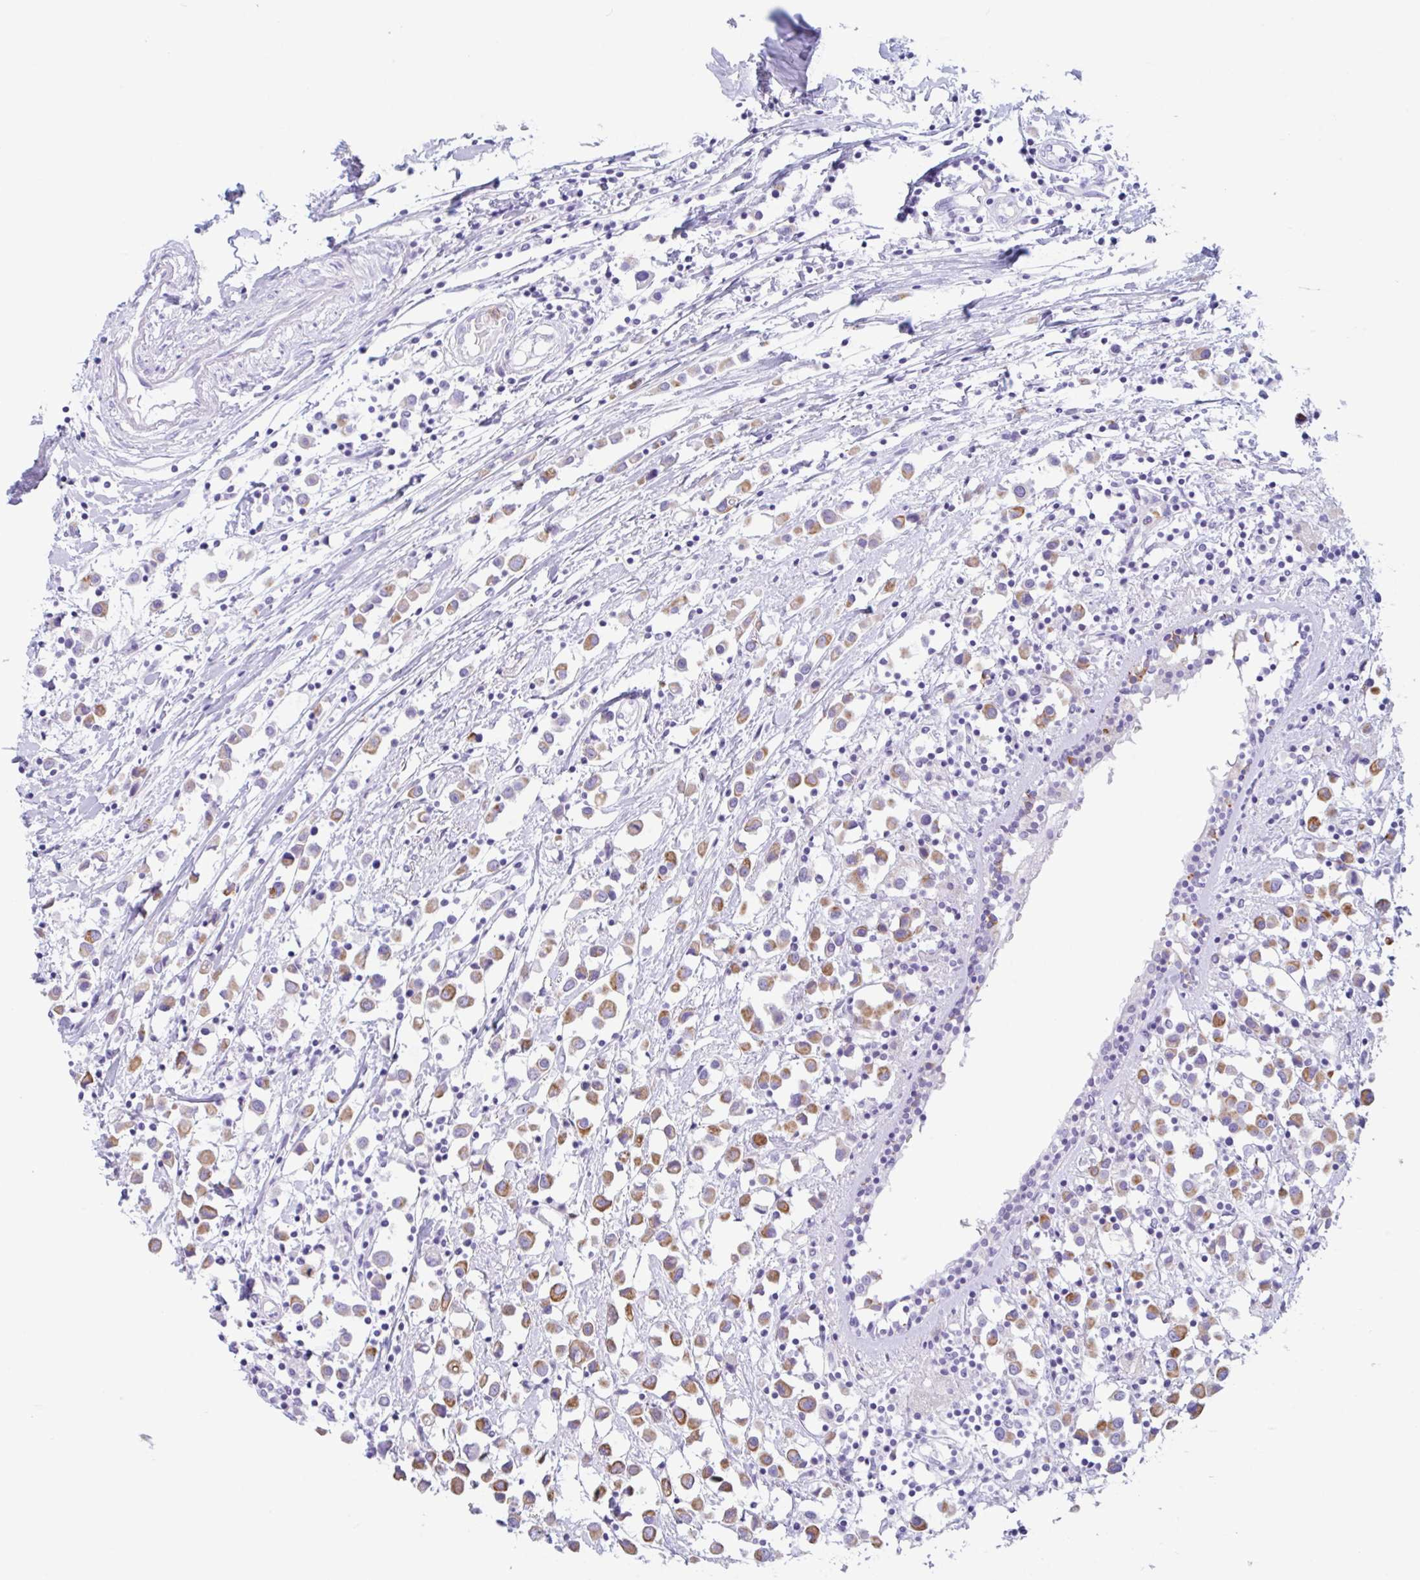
{"staining": {"intensity": "moderate", "quantity": "25%-75%", "location": "cytoplasmic/membranous"}, "tissue": "breast cancer", "cell_type": "Tumor cells", "image_type": "cancer", "snomed": [{"axis": "morphology", "description": "Duct carcinoma"}, {"axis": "topography", "description": "Breast"}], "caption": "A brown stain highlights moderate cytoplasmic/membranous expression of a protein in human breast intraductal carcinoma tumor cells.", "gene": "DTWD2", "patient": {"sex": "female", "age": 61}}